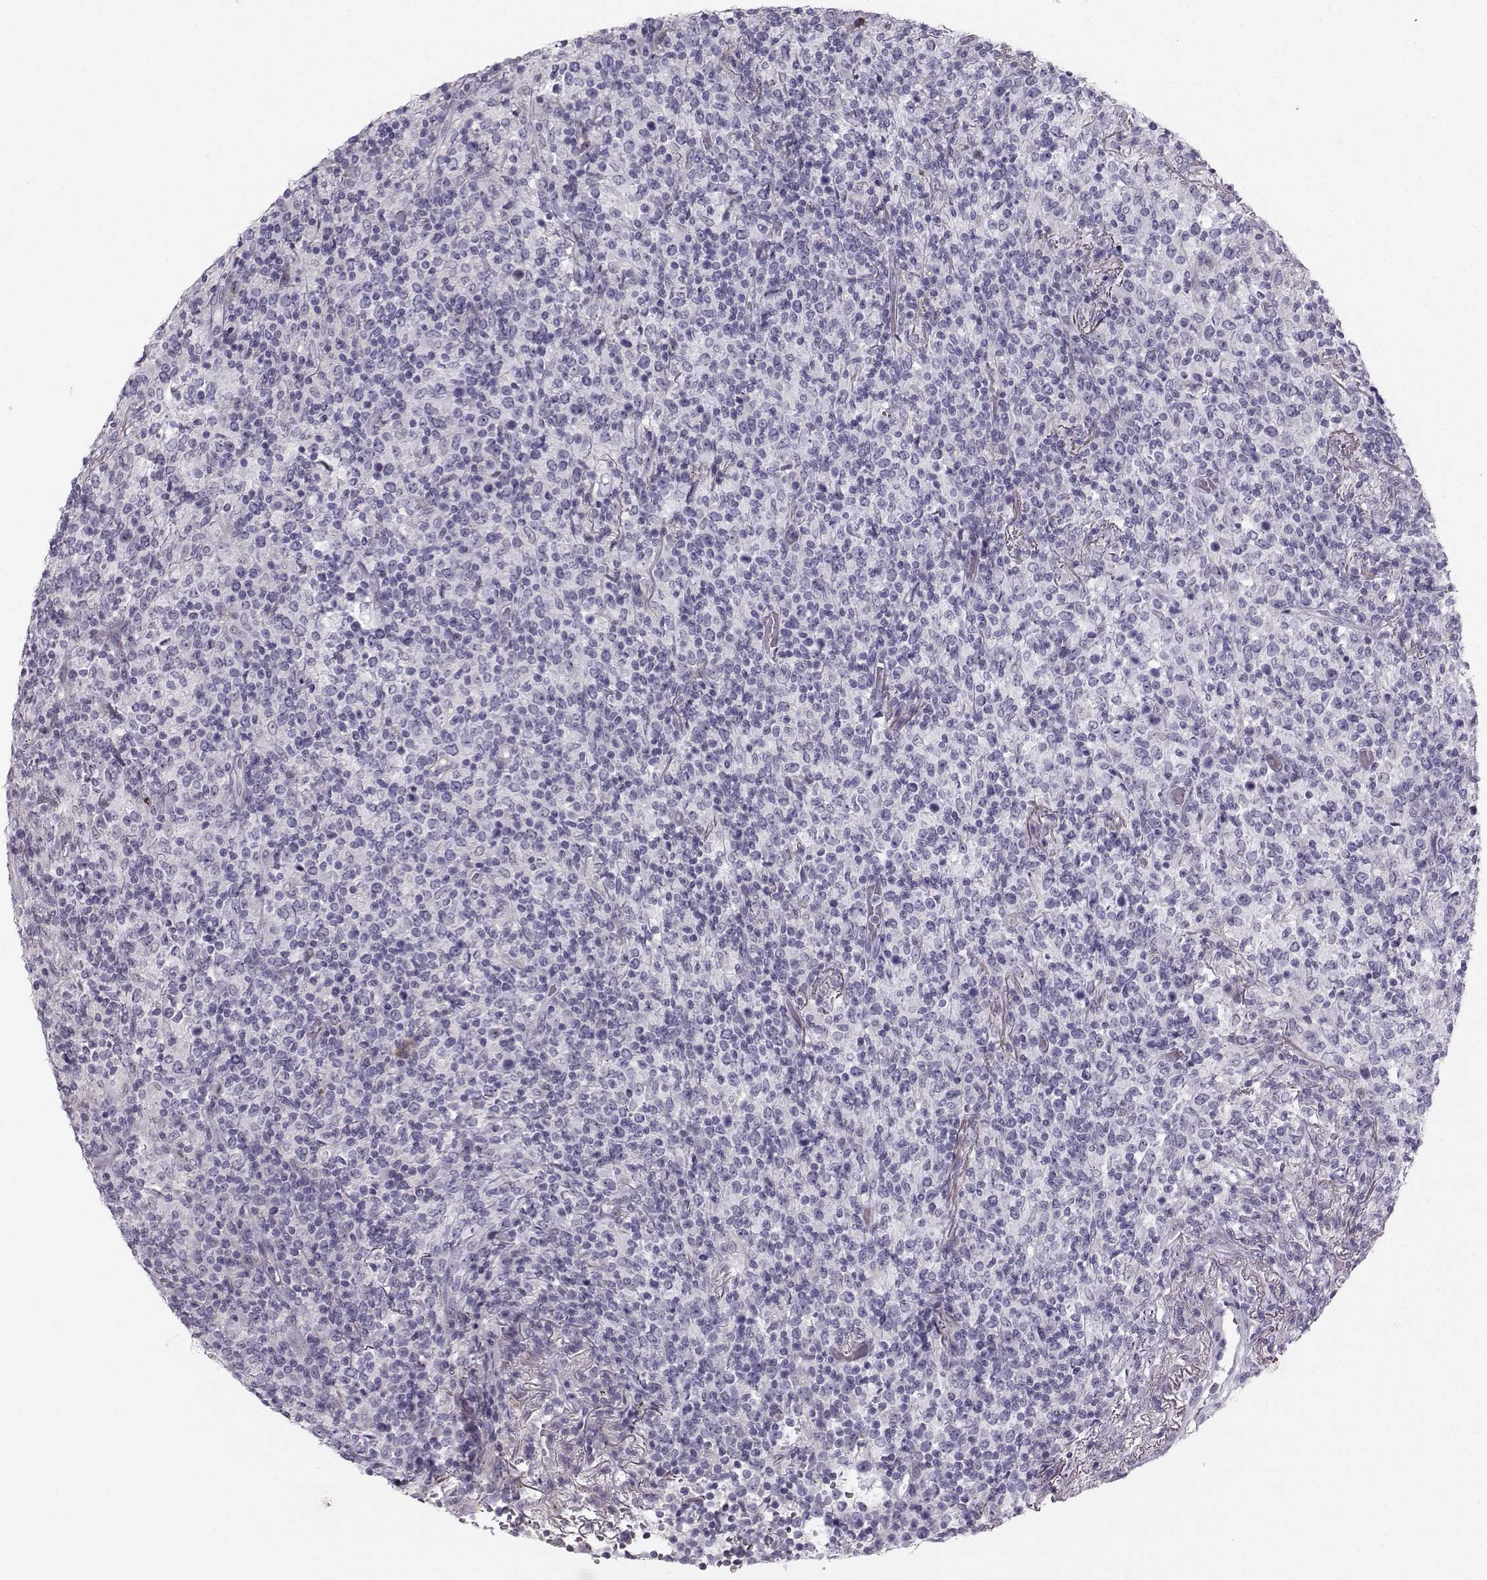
{"staining": {"intensity": "negative", "quantity": "none", "location": "none"}, "tissue": "lymphoma", "cell_type": "Tumor cells", "image_type": "cancer", "snomed": [{"axis": "morphology", "description": "Malignant lymphoma, non-Hodgkin's type, High grade"}, {"axis": "topography", "description": "Lung"}], "caption": "Image shows no protein expression in tumor cells of lymphoma tissue.", "gene": "CASR", "patient": {"sex": "male", "age": 79}}